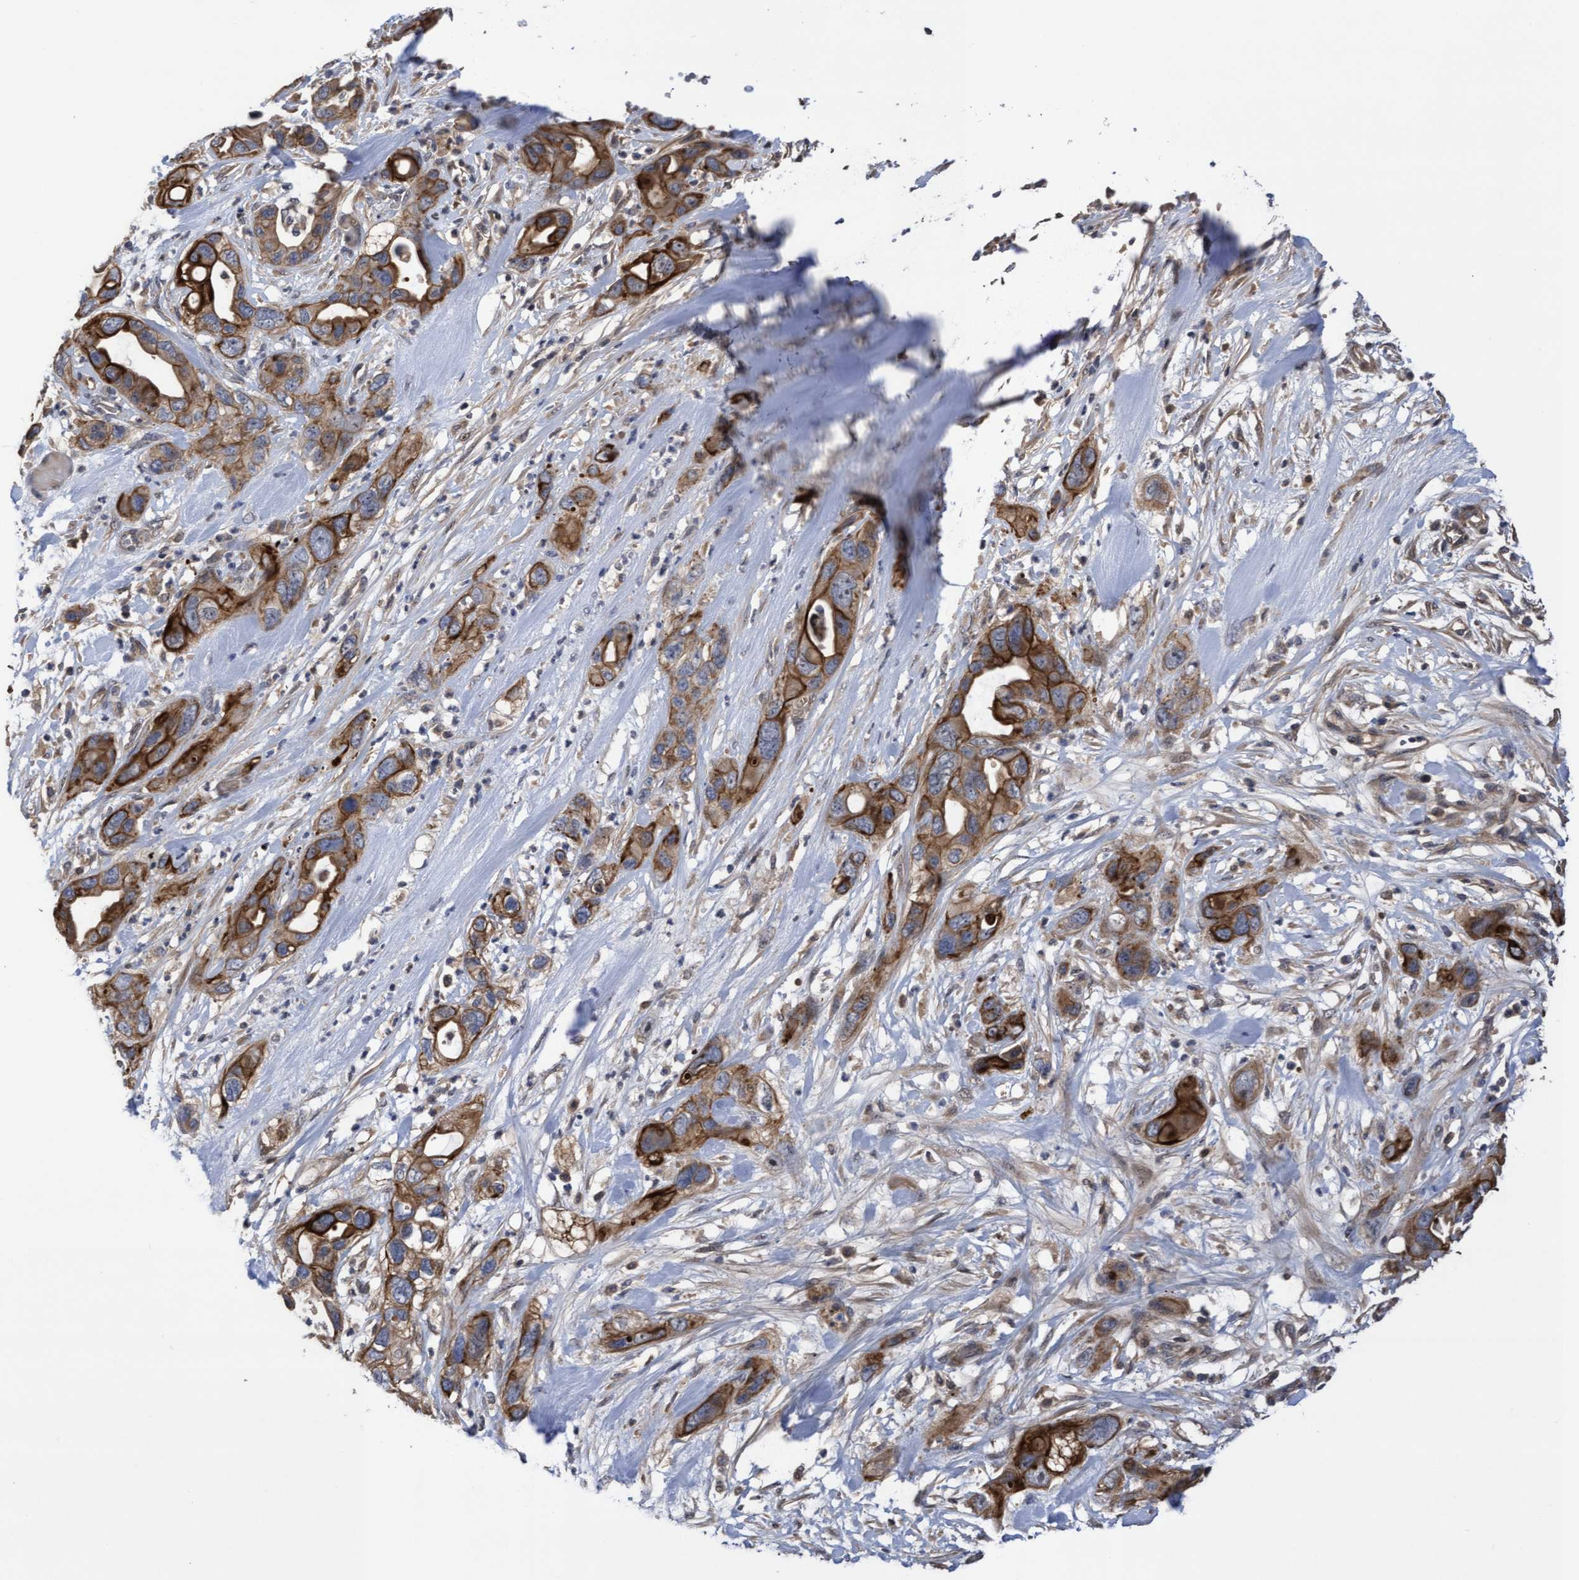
{"staining": {"intensity": "strong", "quantity": ">75%", "location": "cytoplasmic/membranous"}, "tissue": "pancreatic cancer", "cell_type": "Tumor cells", "image_type": "cancer", "snomed": [{"axis": "morphology", "description": "Adenocarcinoma, NOS"}, {"axis": "topography", "description": "Pancreas"}], "caption": "Adenocarcinoma (pancreatic) stained with a protein marker demonstrates strong staining in tumor cells.", "gene": "COBL", "patient": {"sex": "female", "age": 71}}